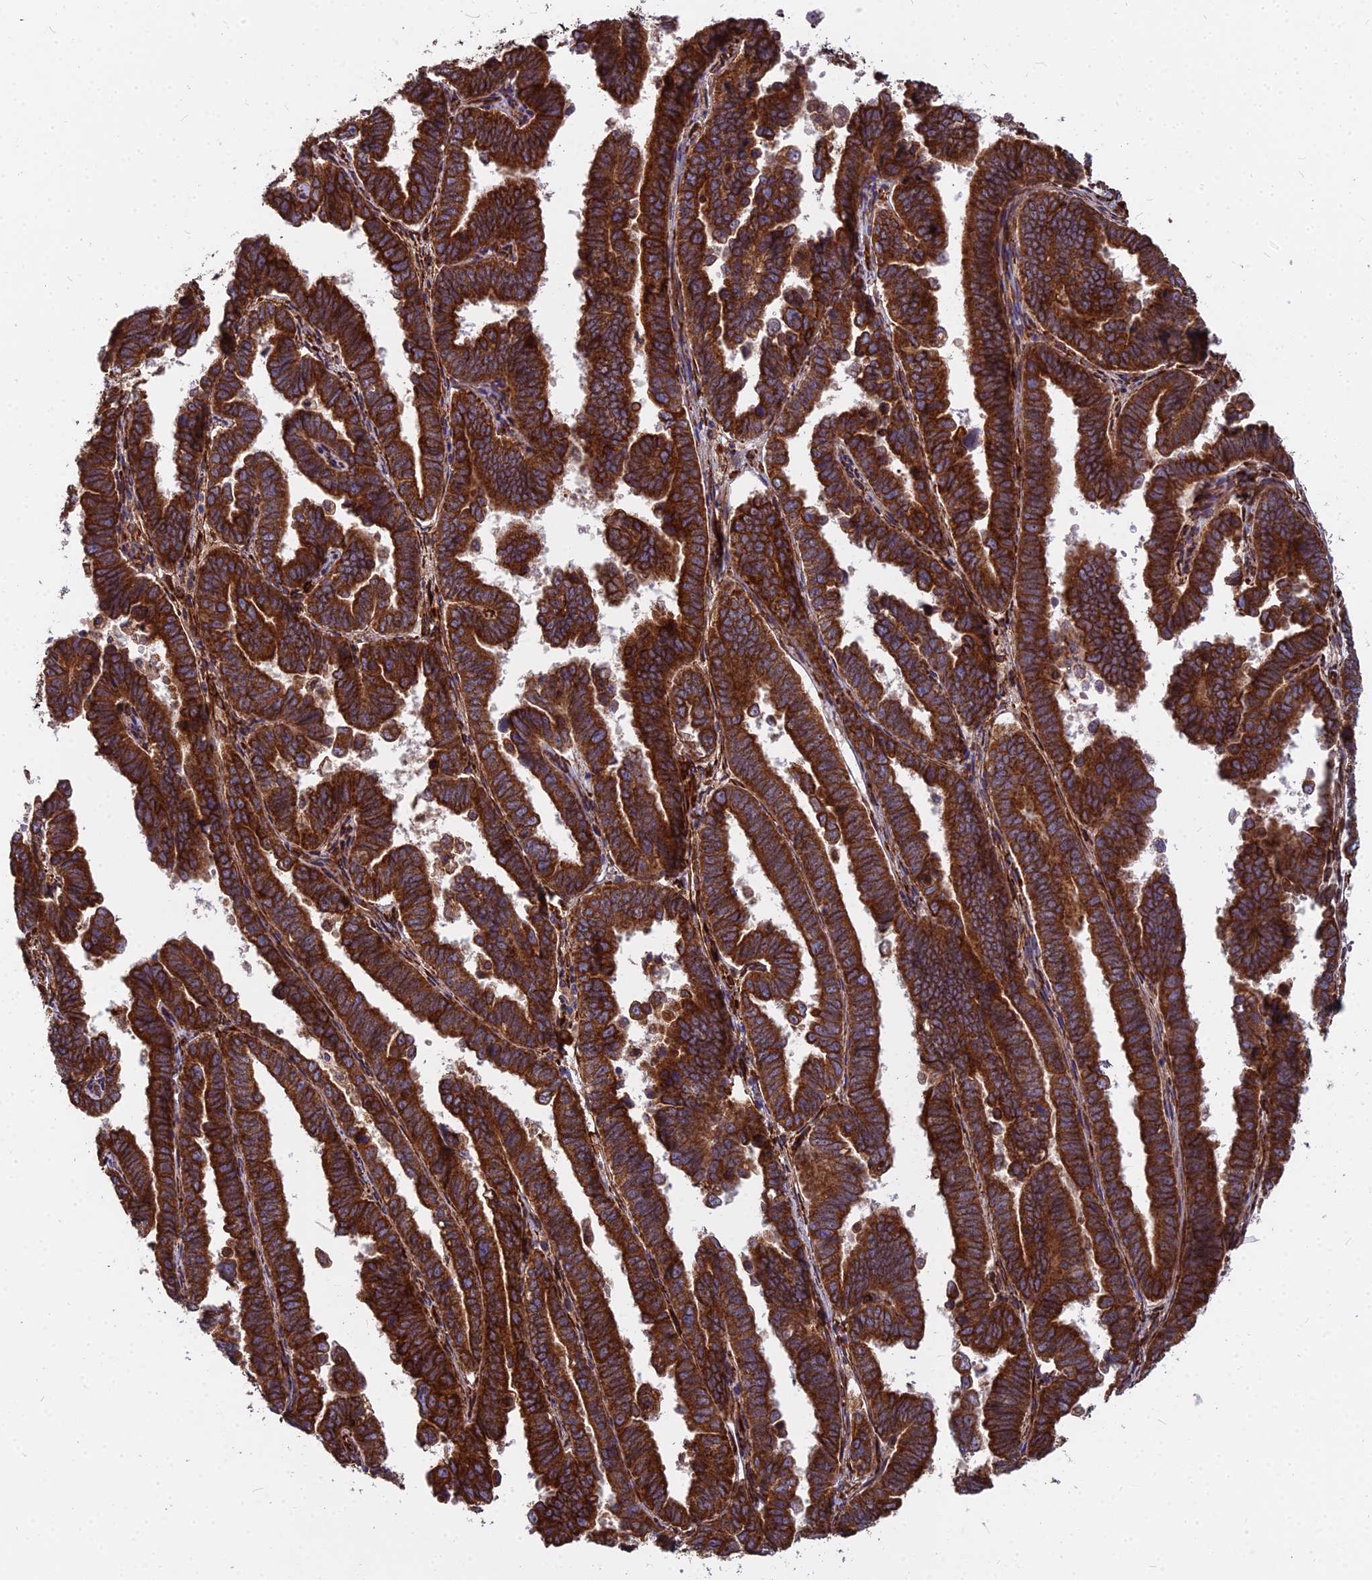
{"staining": {"intensity": "strong", "quantity": ">75%", "location": "cytoplasmic/membranous"}, "tissue": "endometrial cancer", "cell_type": "Tumor cells", "image_type": "cancer", "snomed": [{"axis": "morphology", "description": "Adenocarcinoma, NOS"}, {"axis": "topography", "description": "Endometrium"}], "caption": "A high amount of strong cytoplasmic/membranous staining is identified in approximately >75% of tumor cells in adenocarcinoma (endometrial) tissue. The staining is performed using DAB (3,3'-diaminobenzidine) brown chromogen to label protein expression. The nuclei are counter-stained blue using hematoxylin.", "gene": "NDUFAF7", "patient": {"sex": "female", "age": 75}}